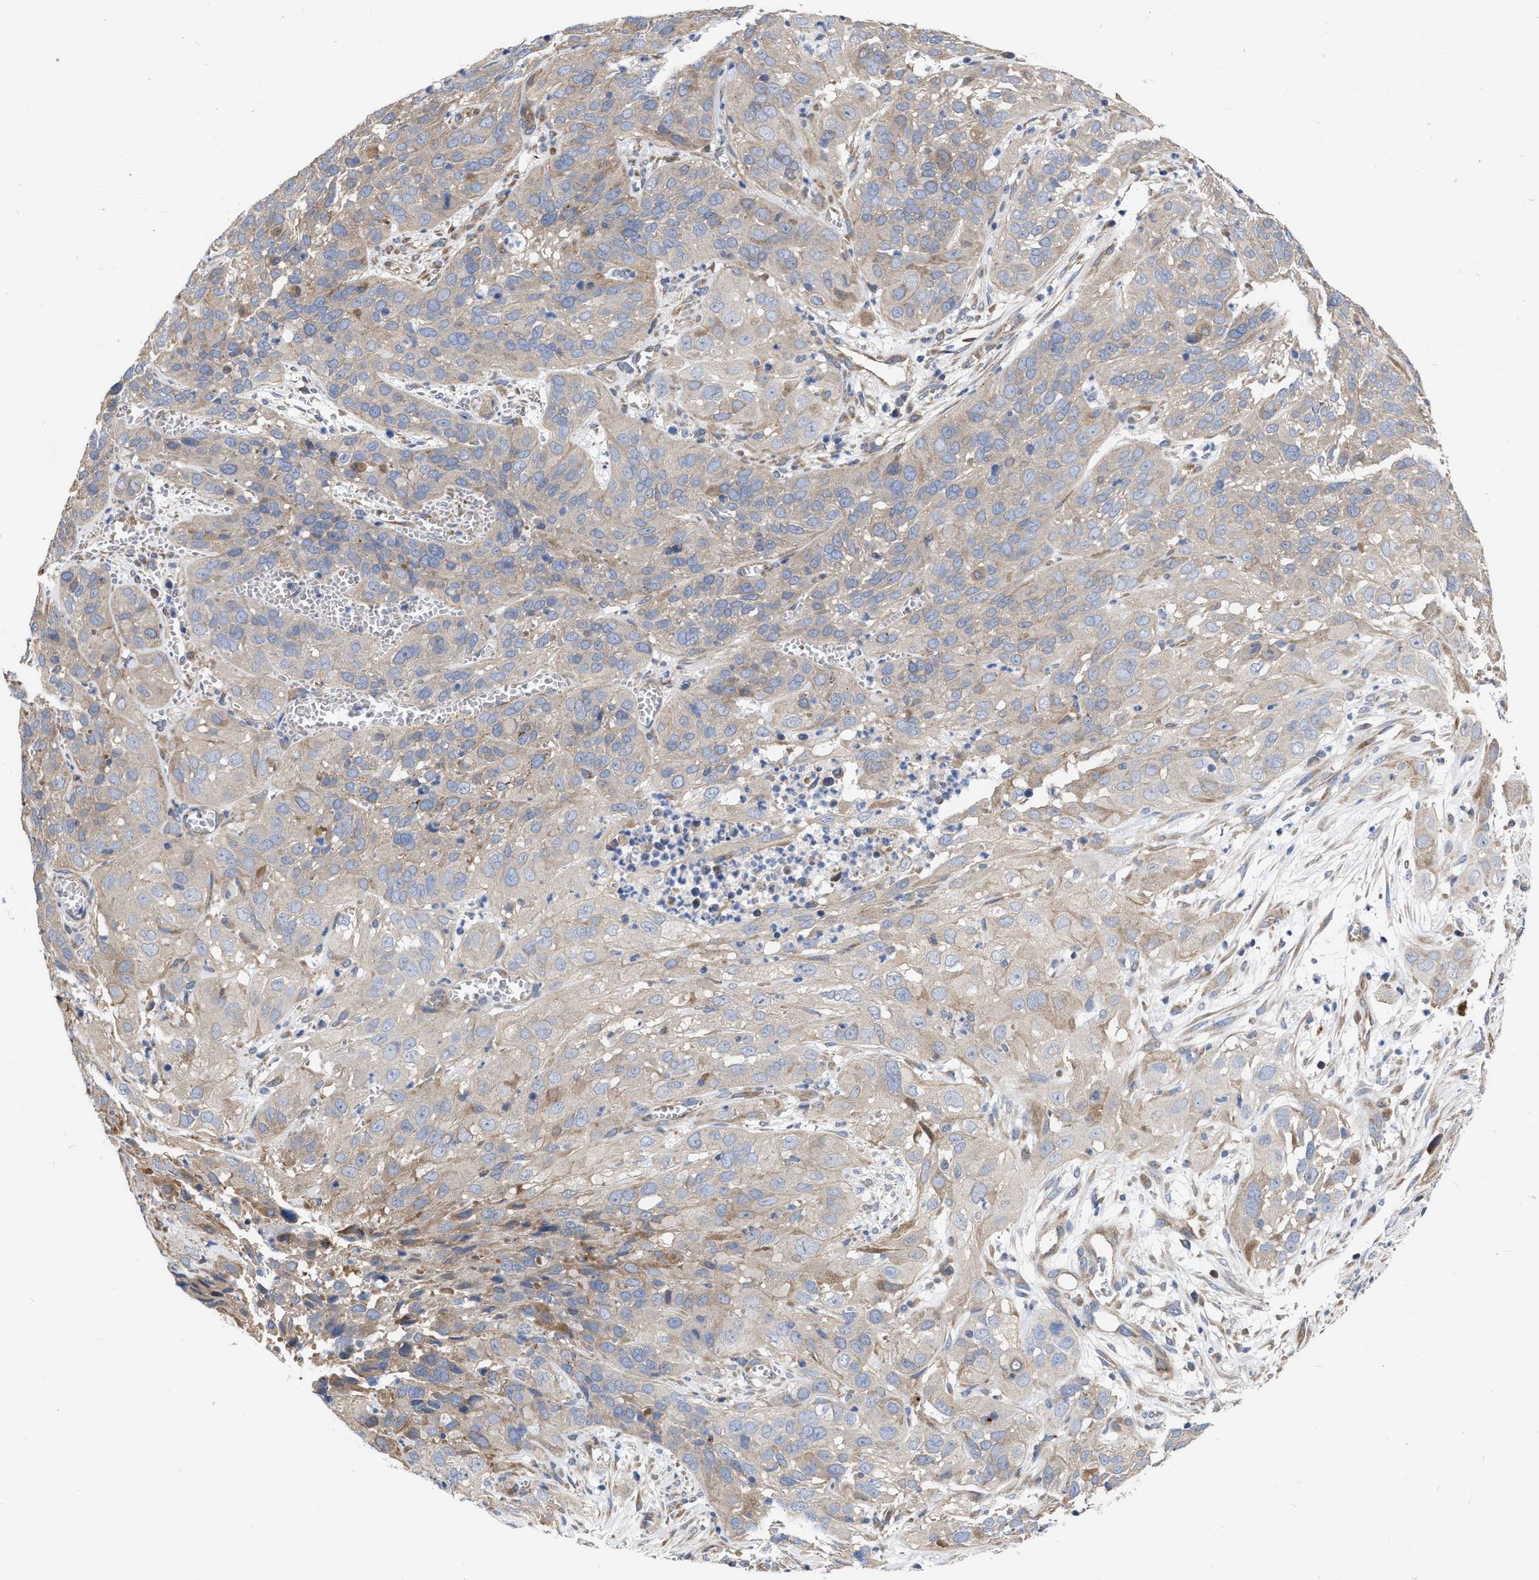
{"staining": {"intensity": "weak", "quantity": "<25%", "location": "cytoplasmic/membranous"}, "tissue": "cervical cancer", "cell_type": "Tumor cells", "image_type": "cancer", "snomed": [{"axis": "morphology", "description": "Squamous cell carcinoma, NOS"}, {"axis": "topography", "description": "Cervix"}], "caption": "Immunohistochemistry photomicrograph of human cervical squamous cell carcinoma stained for a protein (brown), which displays no staining in tumor cells. (DAB IHC, high magnification).", "gene": "MLST8", "patient": {"sex": "female", "age": 32}}